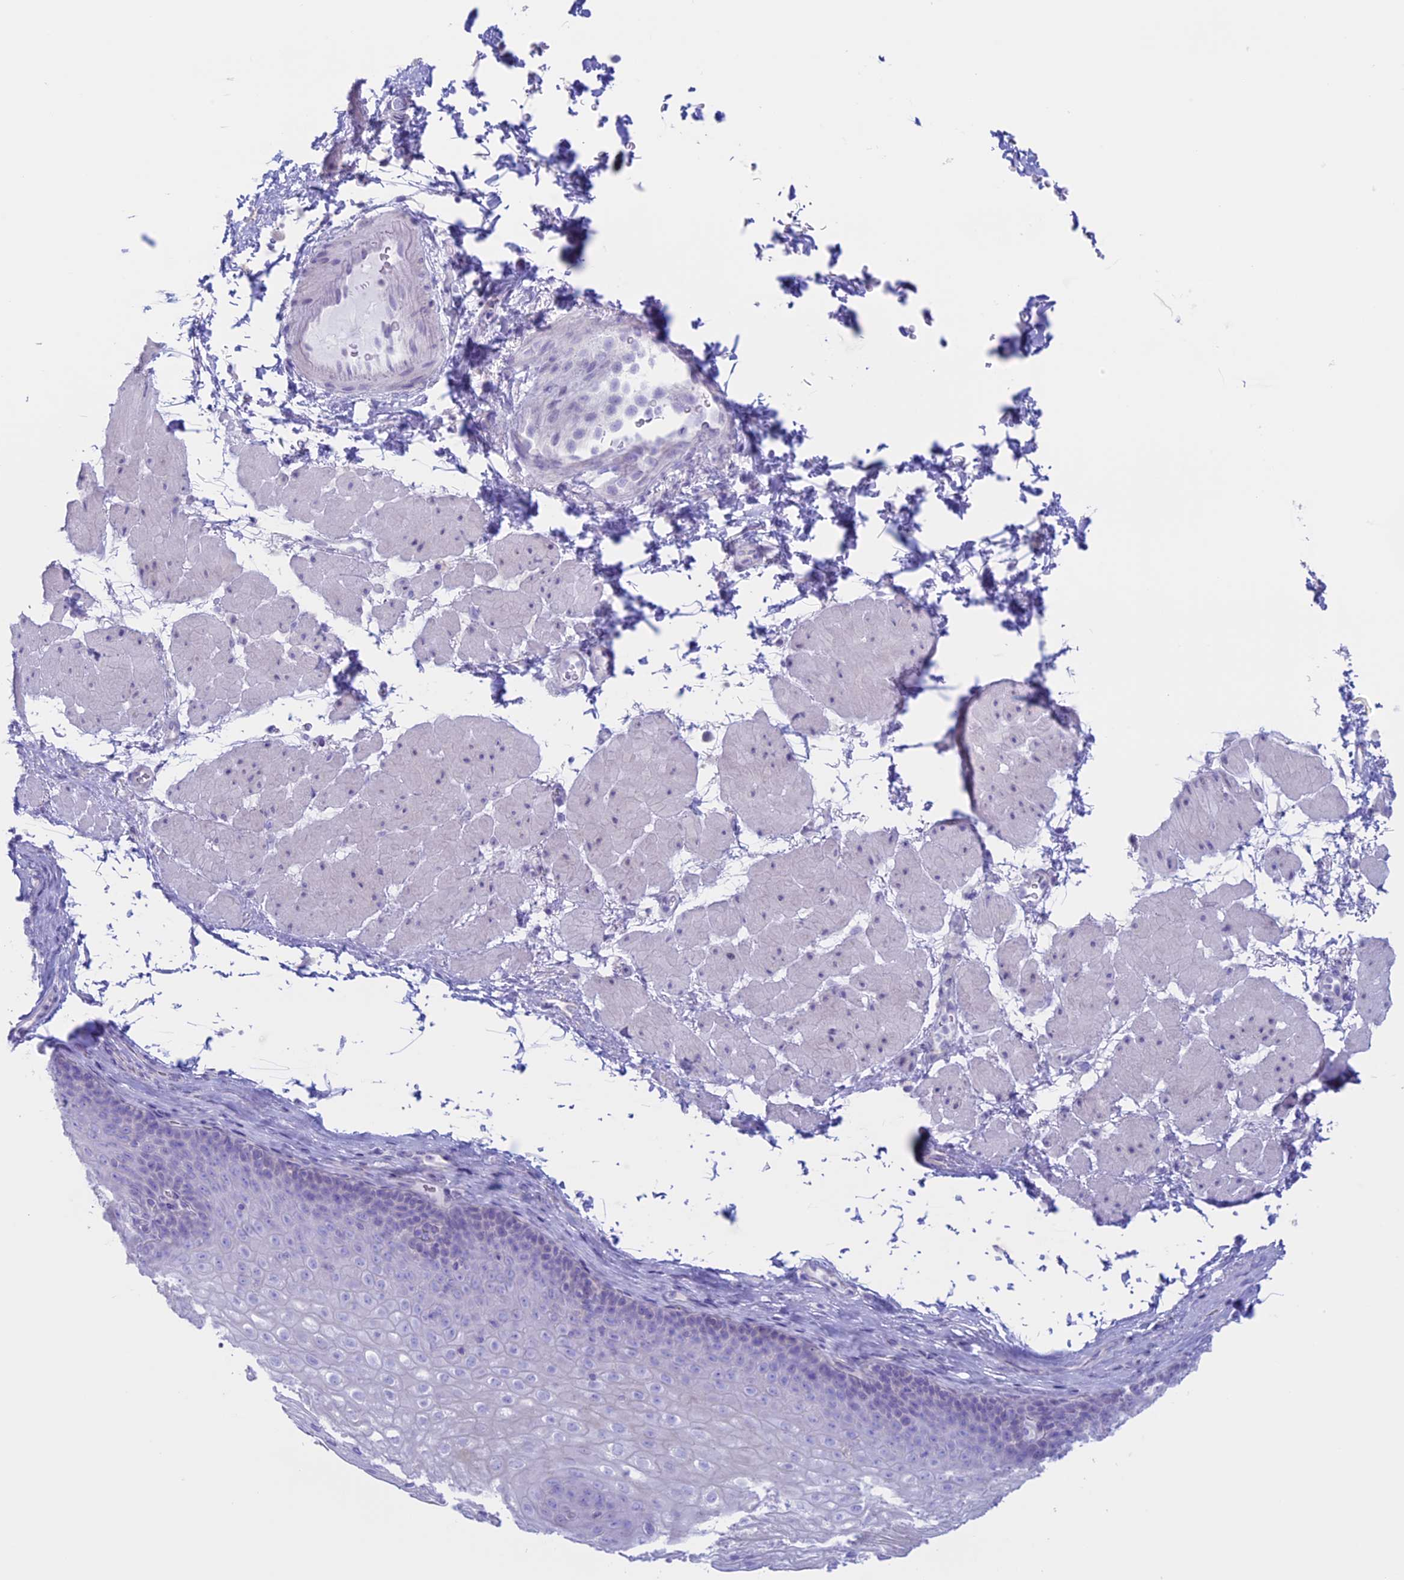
{"staining": {"intensity": "negative", "quantity": "none", "location": "none"}, "tissue": "esophagus", "cell_type": "Squamous epithelial cells", "image_type": "normal", "snomed": [{"axis": "morphology", "description": "Normal tissue, NOS"}, {"axis": "topography", "description": "Esophagus"}], "caption": "IHC image of normal esophagus stained for a protein (brown), which exhibits no expression in squamous epithelial cells.", "gene": "RP1", "patient": {"sex": "female", "age": 66}}